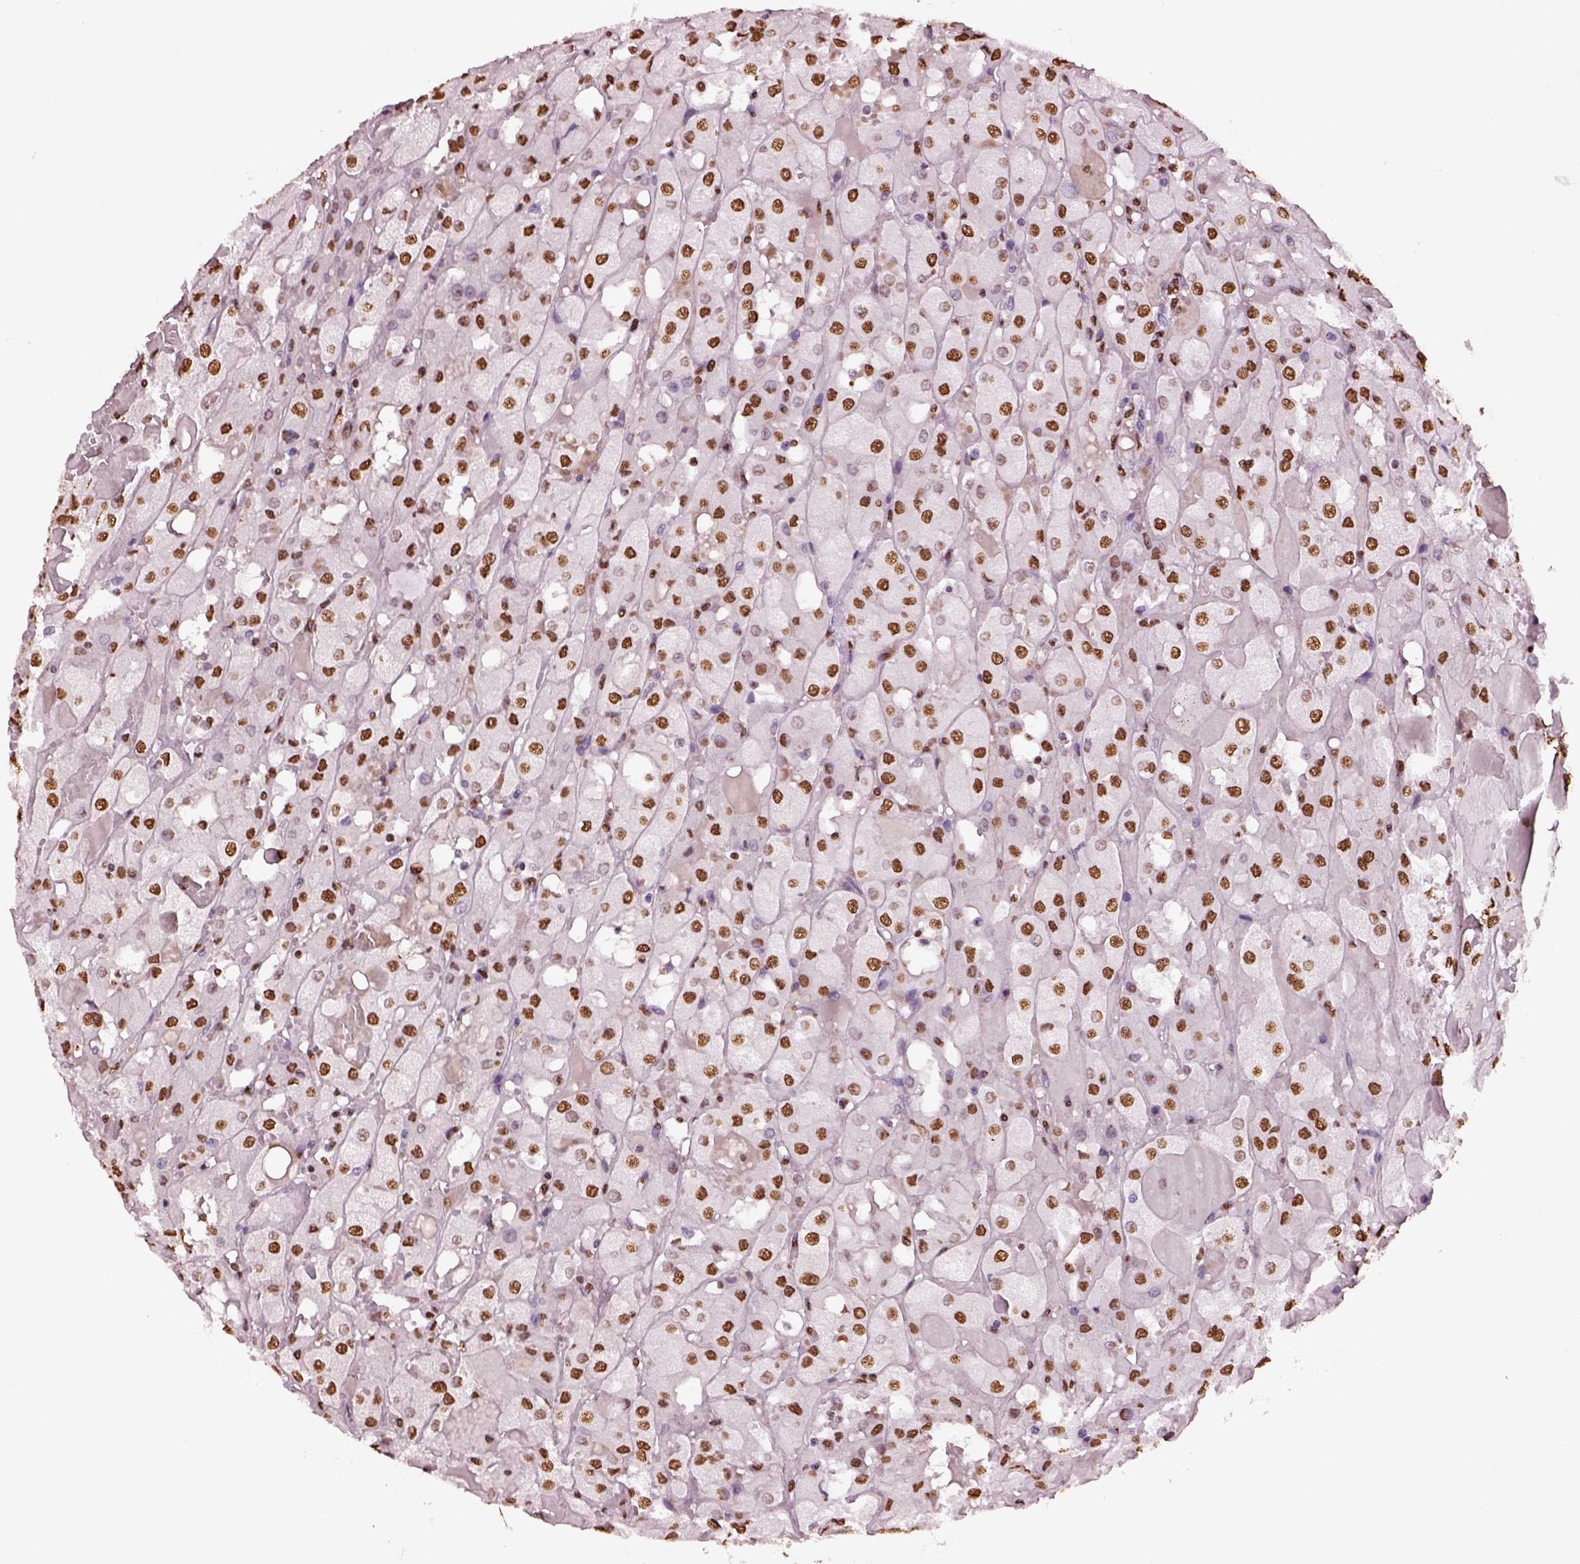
{"staining": {"intensity": "moderate", "quantity": ">75%", "location": "nuclear"}, "tissue": "renal cancer", "cell_type": "Tumor cells", "image_type": "cancer", "snomed": [{"axis": "morphology", "description": "Adenocarcinoma, NOS"}, {"axis": "topography", "description": "Kidney"}], "caption": "A medium amount of moderate nuclear expression is identified in approximately >75% of tumor cells in renal adenocarcinoma tissue. (DAB IHC, brown staining for protein, blue staining for nuclei).", "gene": "DDX3X", "patient": {"sex": "male", "age": 72}}